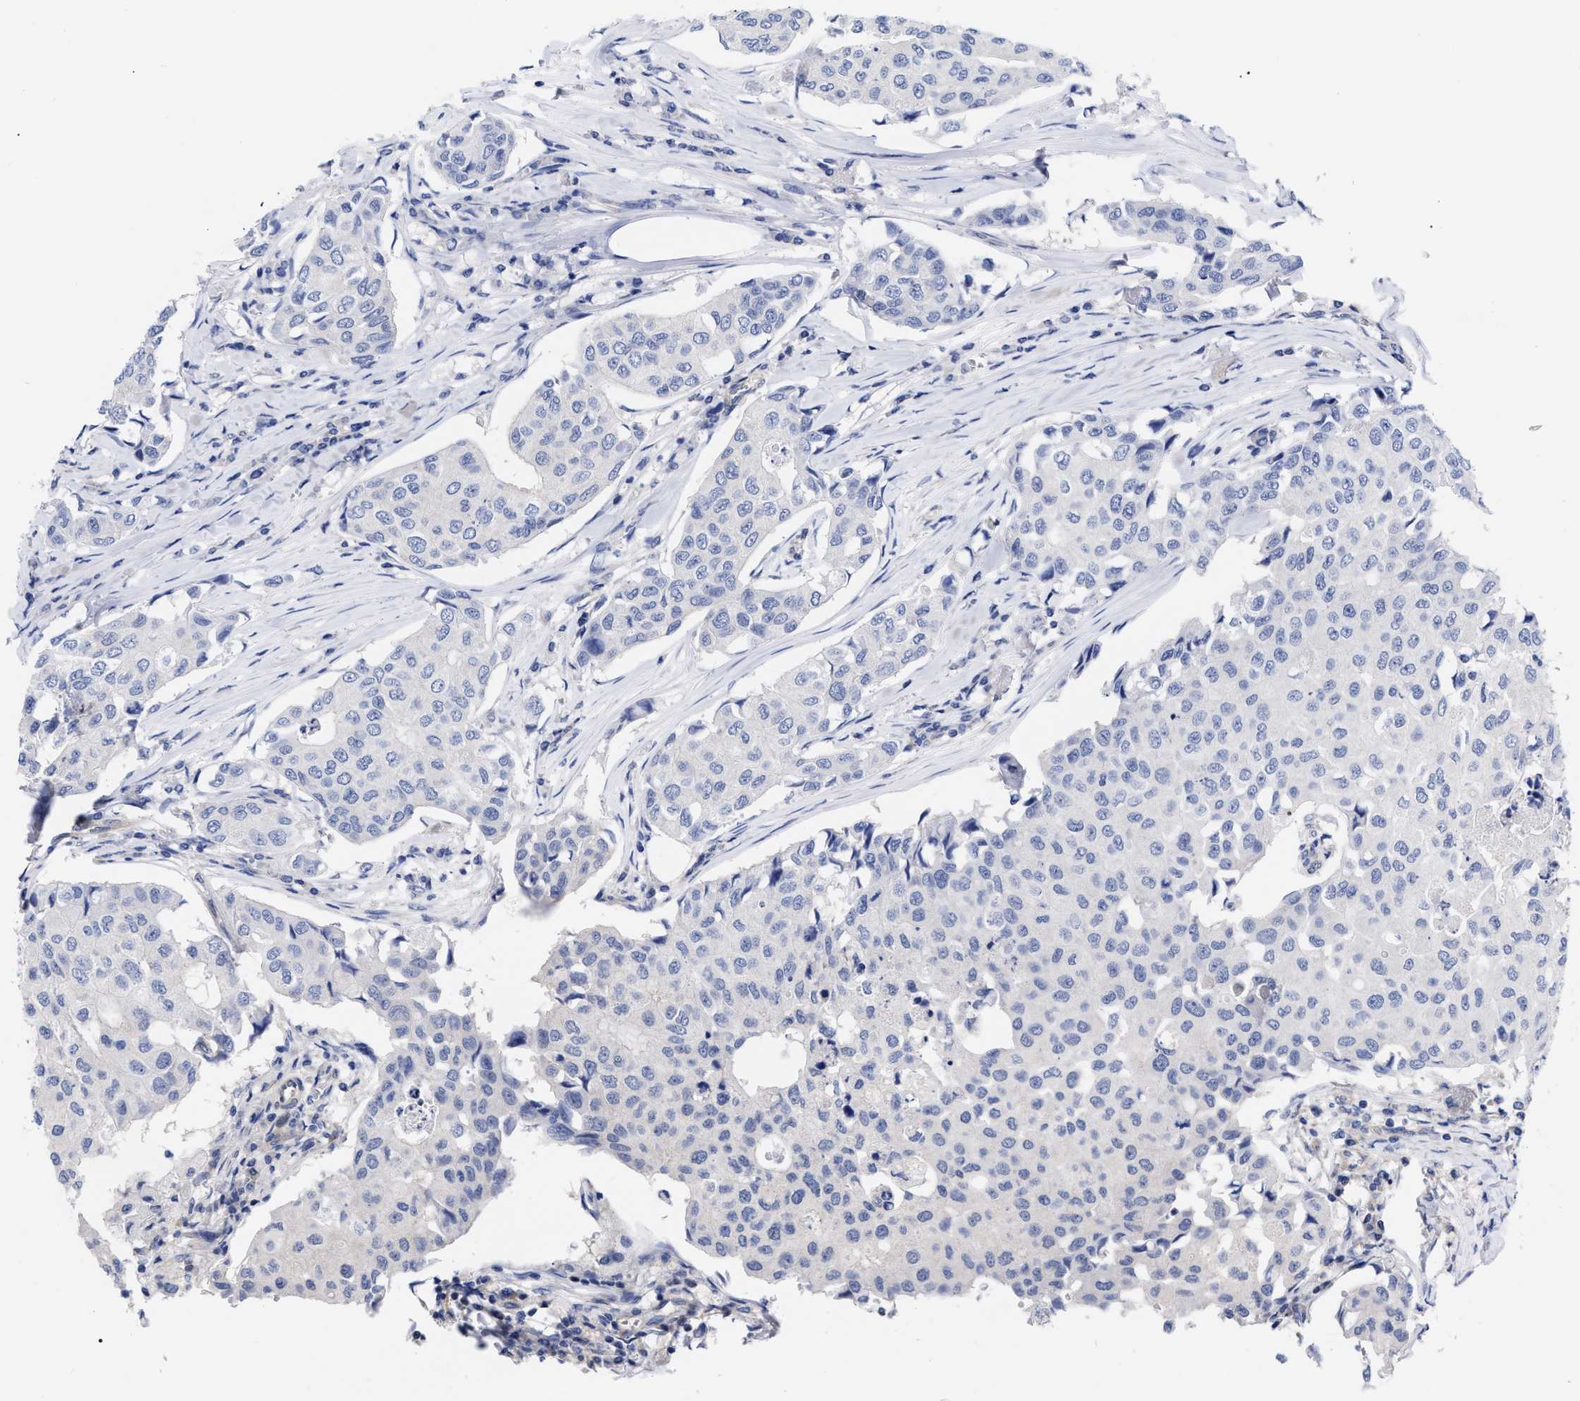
{"staining": {"intensity": "negative", "quantity": "none", "location": "none"}, "tissue": "breast cancer", "cell_type": "Tumor cells", "image_type": "cancer", "snomed": [{"axis": "morphology", "description": "Duct carcinoma"}, {"axis": "topography", "description": "Breast"}], "caption": "Immunohistochemical staining of human breast intraductal carcinoma demonstrates no significant positivity in tumor cells. (DAB IHC visualized using brightfield microscopy, high magnification).", "gene": "IRAG2", "patient": {"sex": "female", "age": 80}}